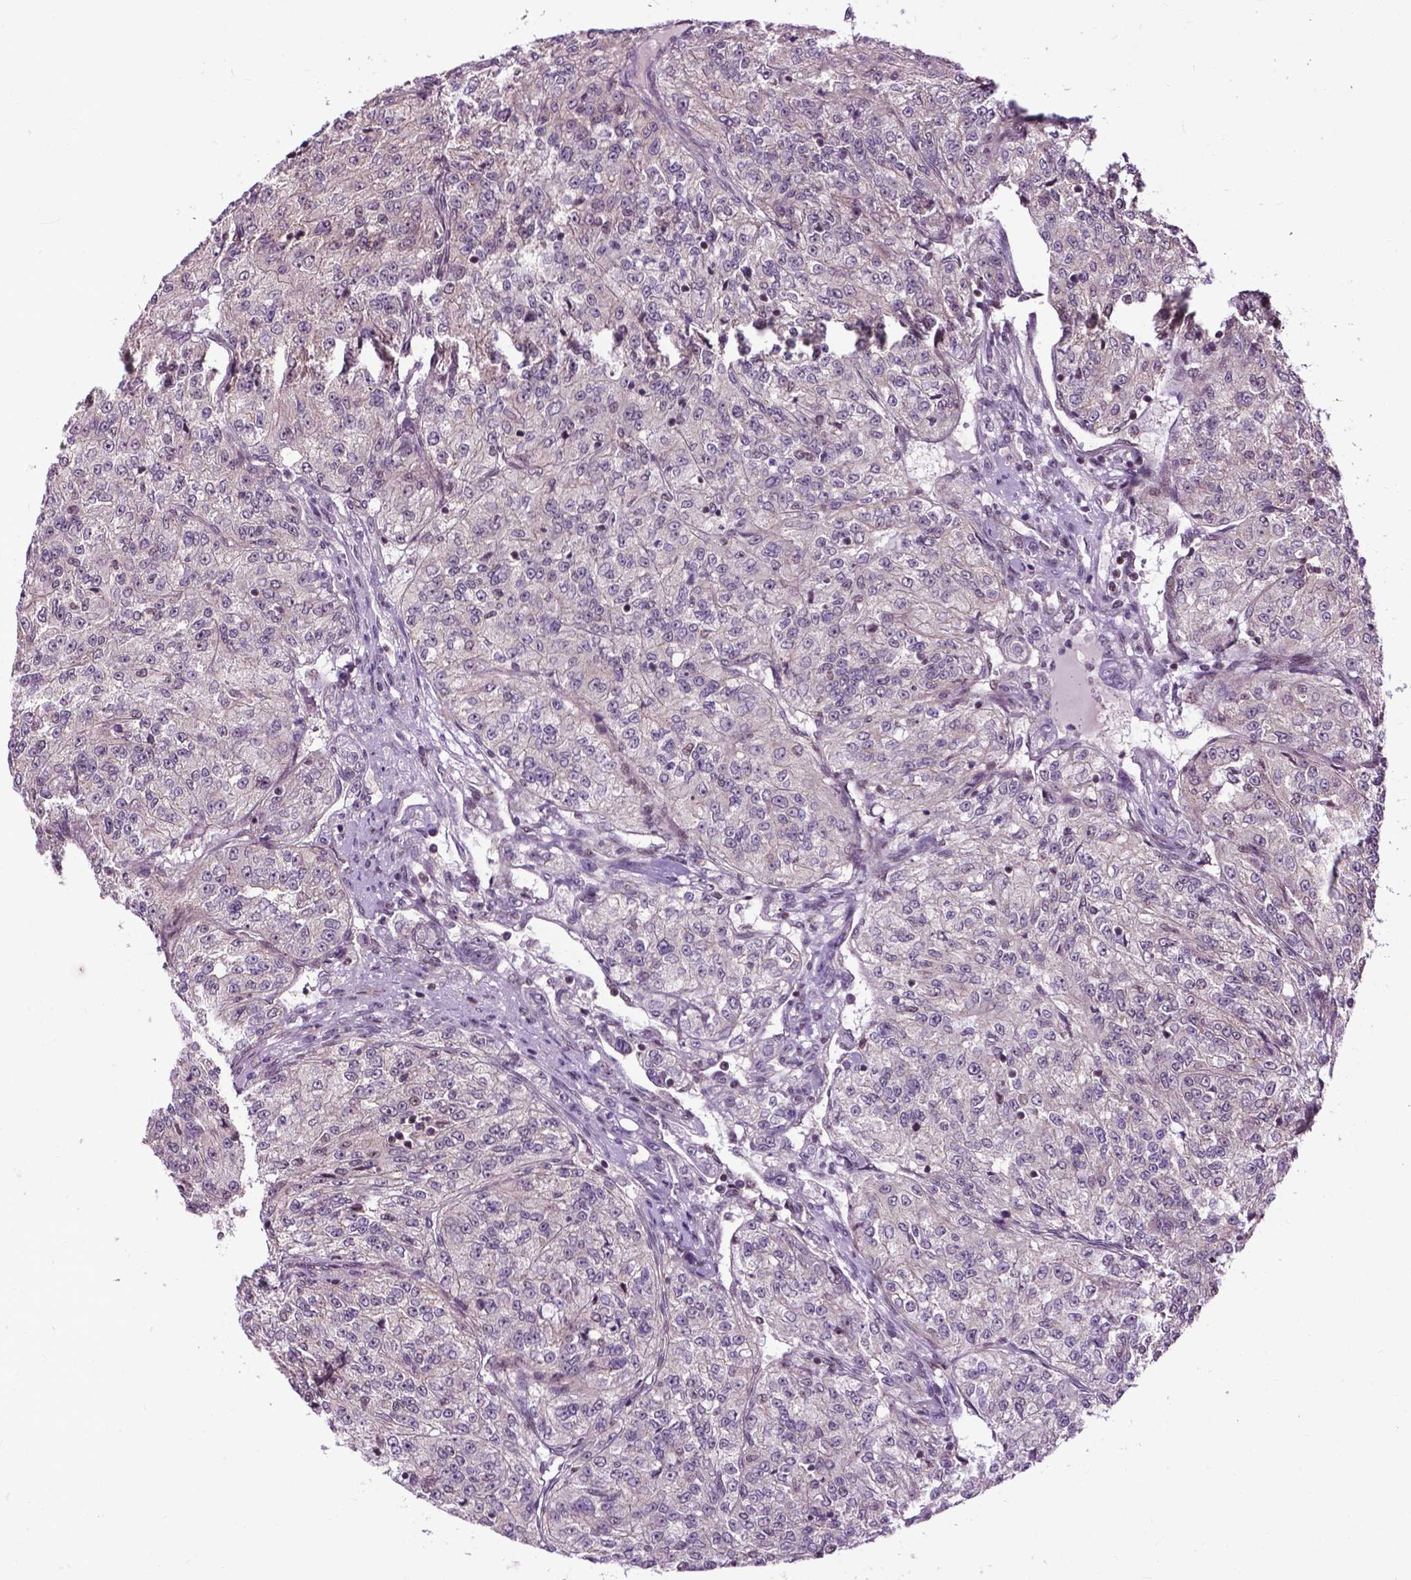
{"staining": {"intensity": "negative", "quantity": "none", "location": "none"}, "tissue": "renal cancer", "cell_type": "Tumor cells", "image_type": "cancer", "snomed": [{"axis": "morphology", "description": "Adenocarcinoma, NOS"}, {"axis": "topography", "description": "Kidney"}], "caption": "Immunohistochemistry (IHC) image of renal cancer (adenocarcinoma) stained for a protein (brown), which demonstrates no expression in tumor cells.", "gene": "EAF1", "patient": {"sex": "female", "age": 63}}